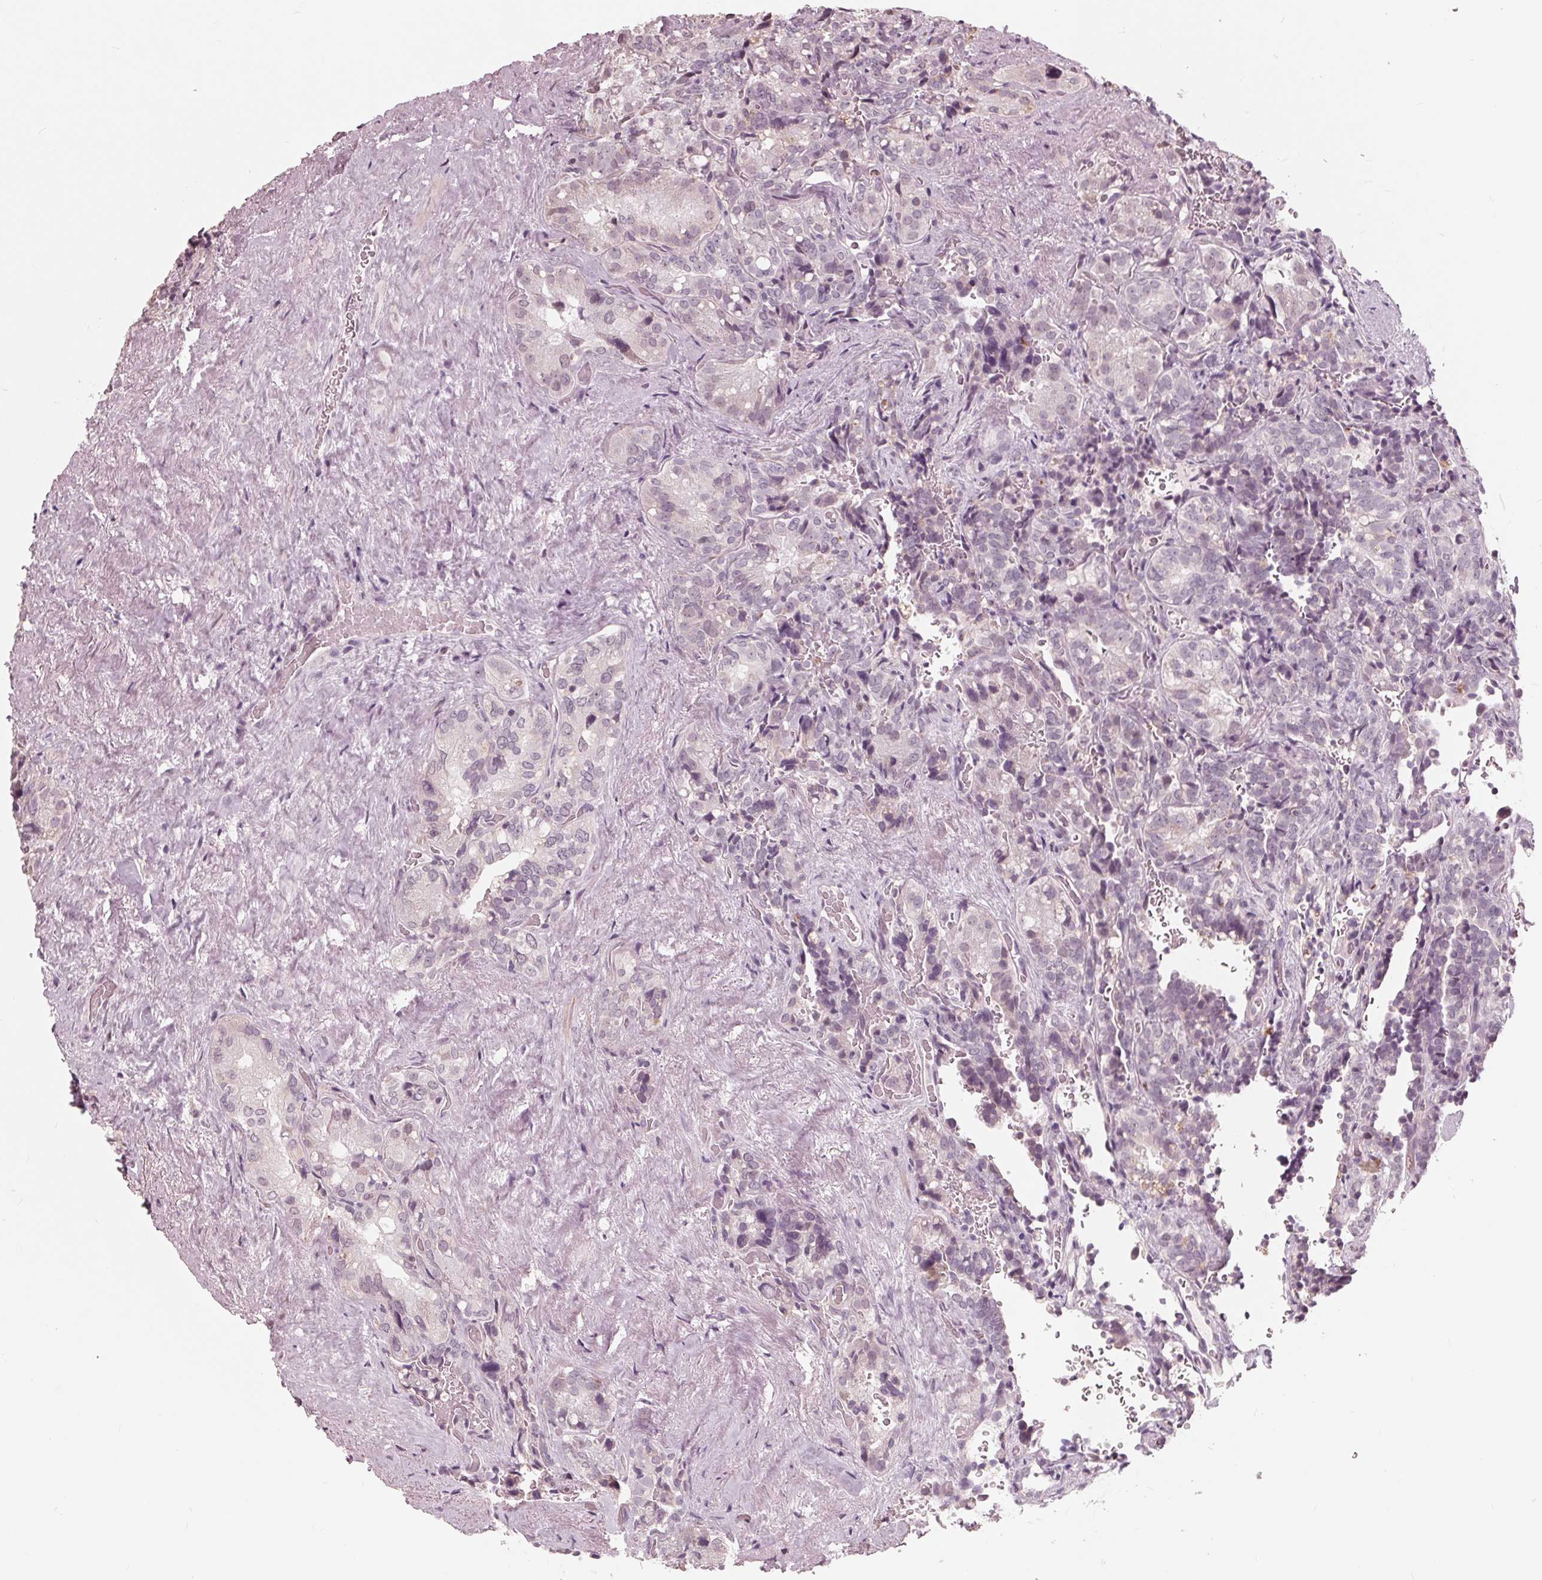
{"staining": {"intensity": "negative", "quantity": "none", "location": "none"}, "tissue": "seminal vesicle", "cell_type": "Glandular cells", "image_type": "normal", "snomed": [{"axis": "morphology", "description": "Normal tissue, NOS"}, {"axis": "topography", "description": "Seminal veicle"}], "caption": "DAB (3,3'-diaminobenzidine) immunohistochemical staining of unremarkable seminal vesicle demonstrates no significant staining in glandular cells. (Stains: DAB (3,3'-diaminobenzidine) immunohistochemistry with hematoxylin counter stain, Microscopy: brightfield microscopy at high magnification).", "gene": "ING3", "patient": {"sex": "male", "age": 69}}